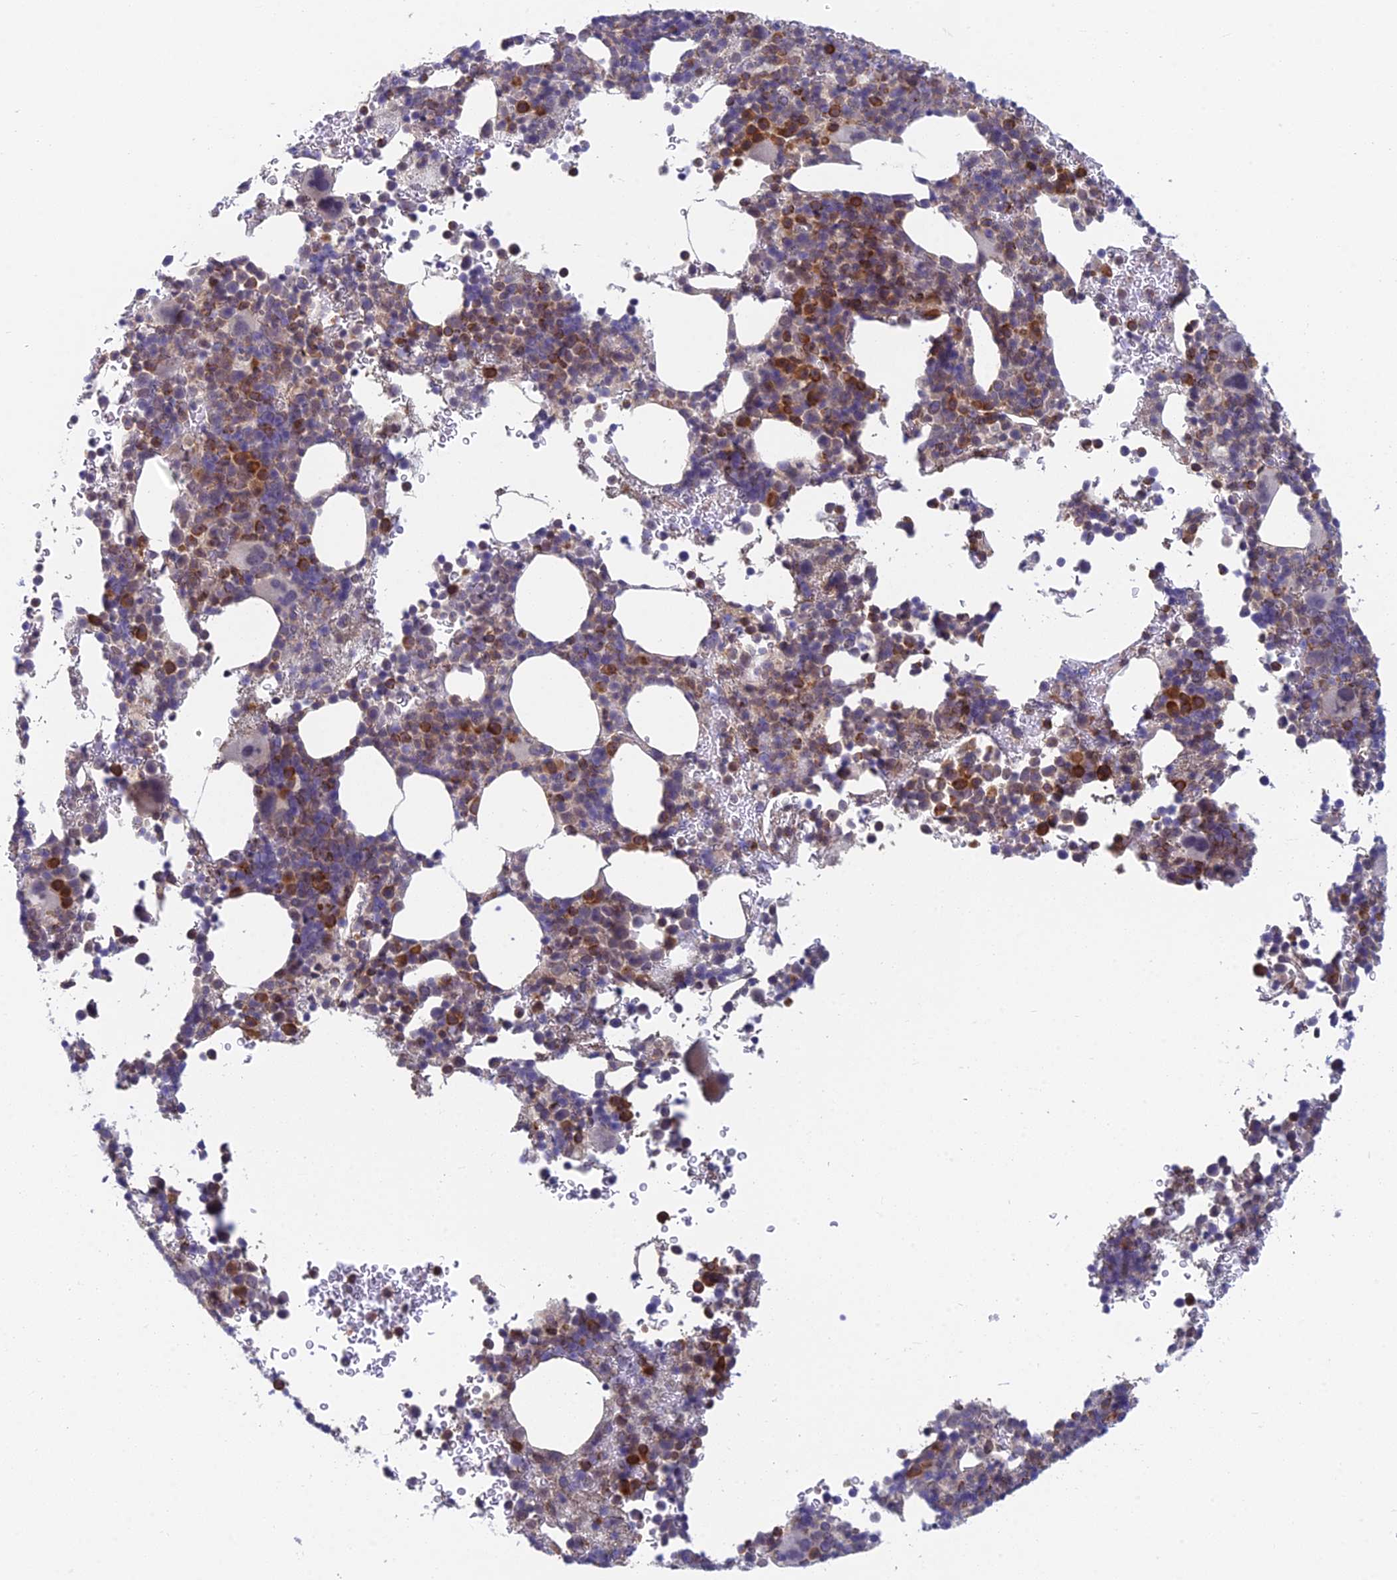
{"staining": {"intensity": "moderate", "quantity": "25%-75%", "location": "cytoplasmic/membranous"}, "tissue": "bone marrow", "cell_type": "Hematopoietic cells", "image_type": "normal", "snomed": [{"axis": "morphology", "description": "Normal tissue, NOS"}, {"axis": "topography", "description": "Bone marrow"}], "caption": "Immunohistochemistry (IHC) histopathology image of benign bone marrow stained for a protein (brown), which displays medium levels of moderate cytoplasmic/membranous staining in about 25%-75% of hematopoietic cells.", "gene": "PPP1R26", "patient": {"sex": "female", "age": 82}}